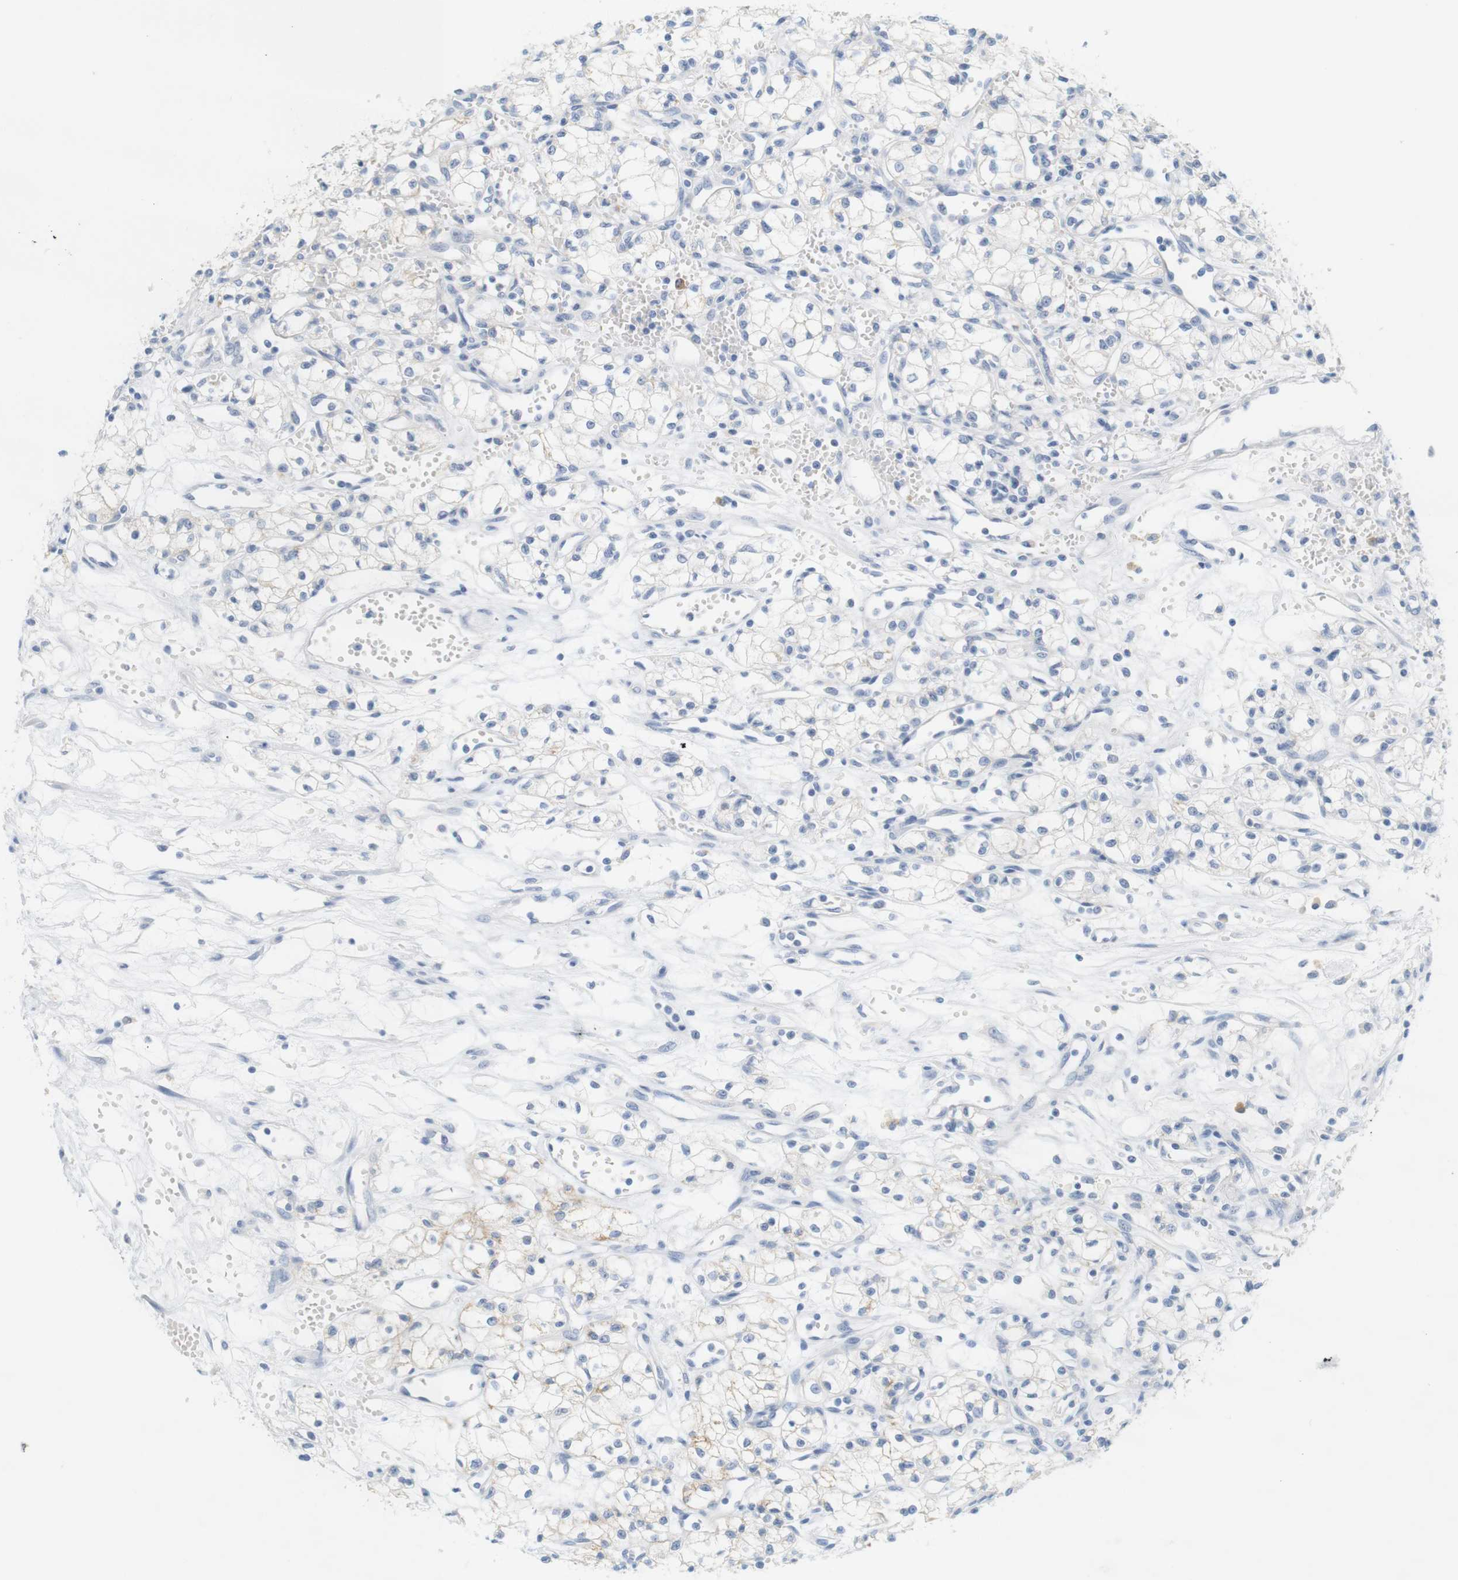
{"staining": {"intensity": "negative", "quantity": "none", "location": "none"}, "tissue": "renal cancer", "cell_type": "Tumor cells", "image_type": "cancer", "snomed": [{"axis": "morphology", "description": "Normal tissue, NOS"}, {"axis": "morphology", "description": "Adenocarcinoma, NOS"}, {"axis": "topography", "description": "Kidney"}], "caption": "Immunohistochemistry (IHC) of renal cancer displays no expression in tumor cells.", "gene": "LRRK2", "patient": {"sex": "male", "age": 59}}